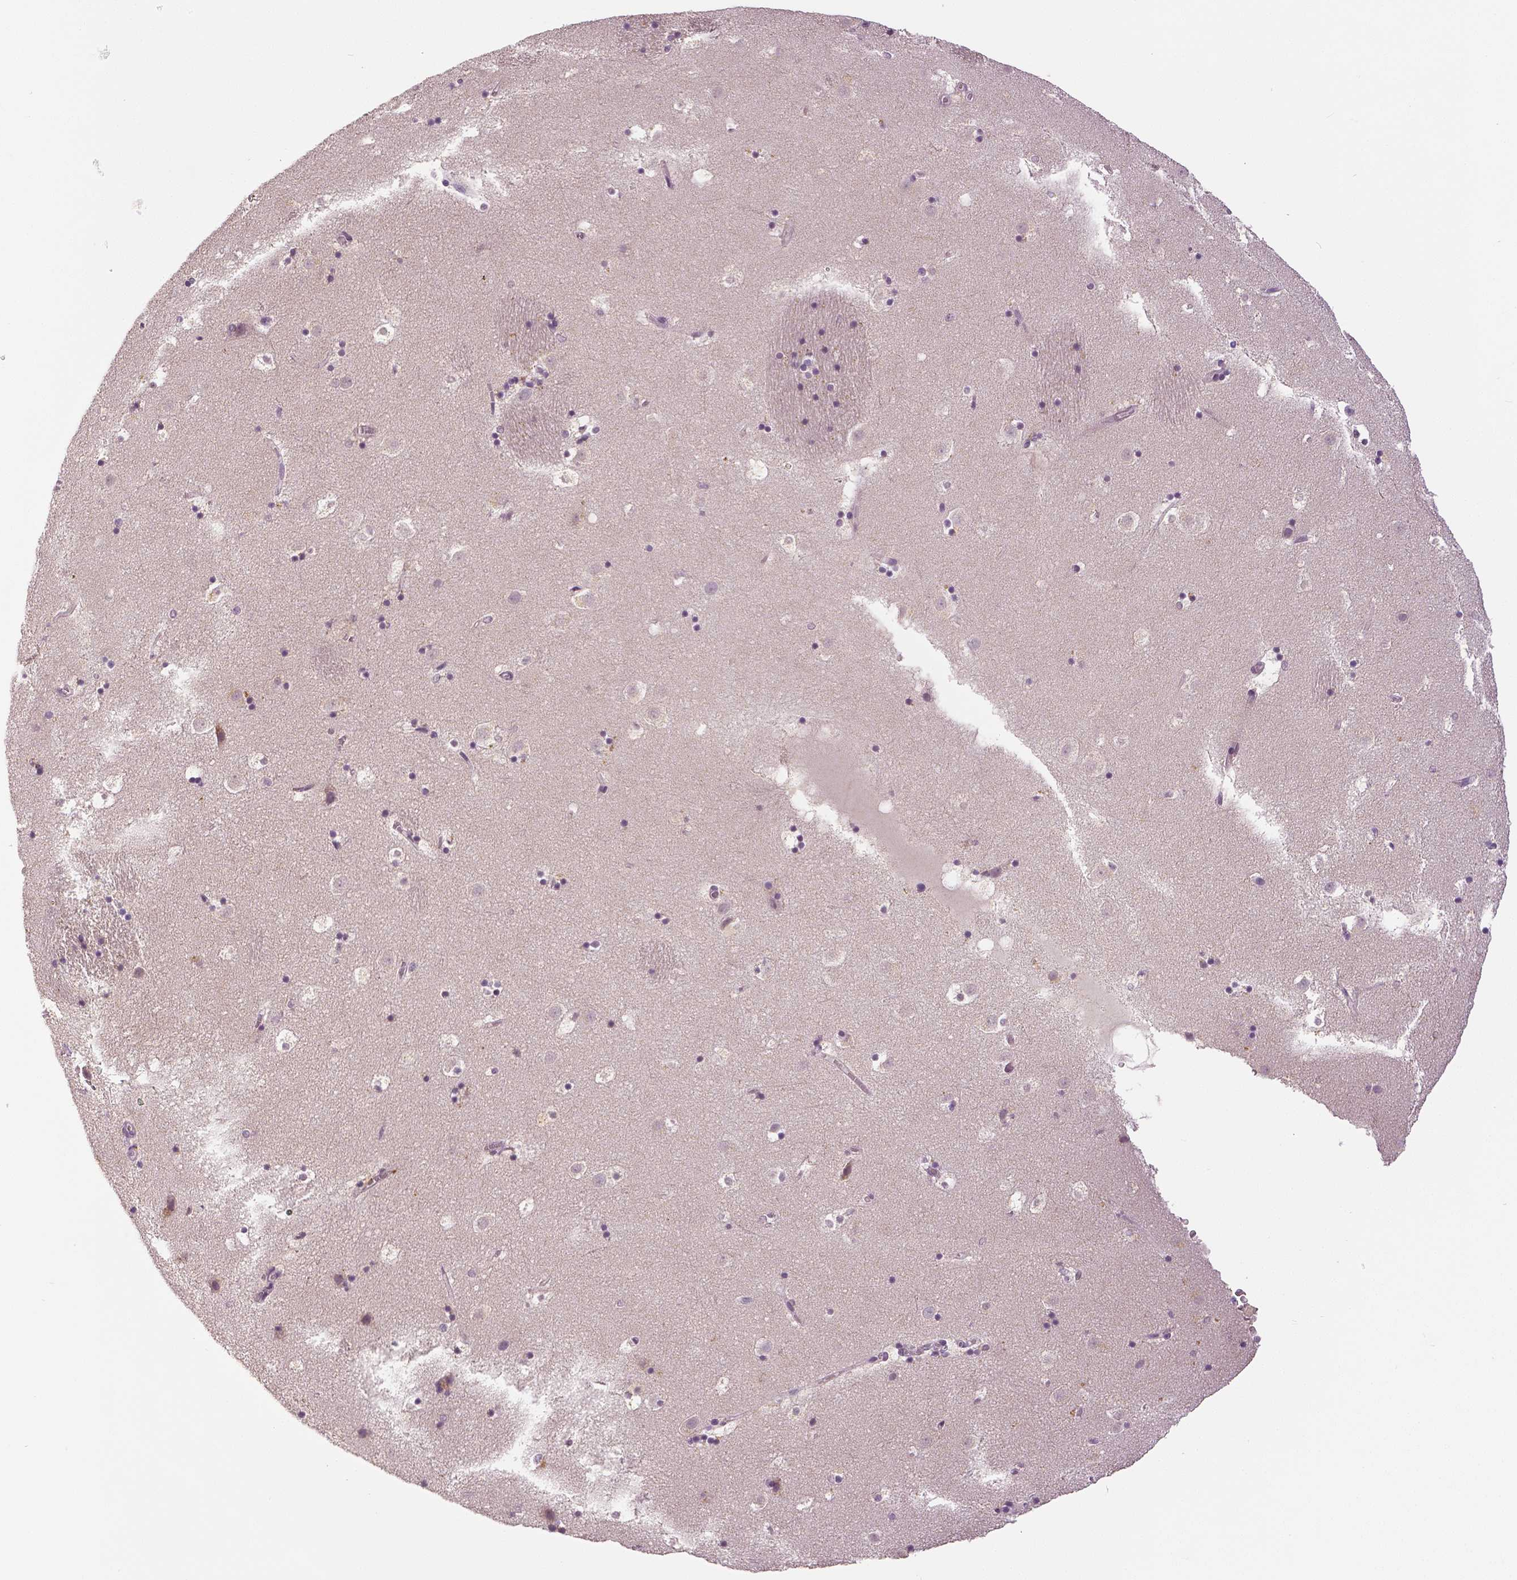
{"staining": {"intensity": "negative", "quantity": "none", "location": "none"}, "tissue": "caudate", "cell_type": "Glial cells", "image_type": "normal", "snomed": [{"axis": "morphology", "description": "Normal tissue, NOS"}, {"axis": "topography", "description": "Lateral ventricle wall"}], "caption": "The immunohistochemistry (IHC) histopathology image has no significant staining in glial cells of caudate.", "gene": "MKI67", "patient": {"sex": "male", "age": 37}}